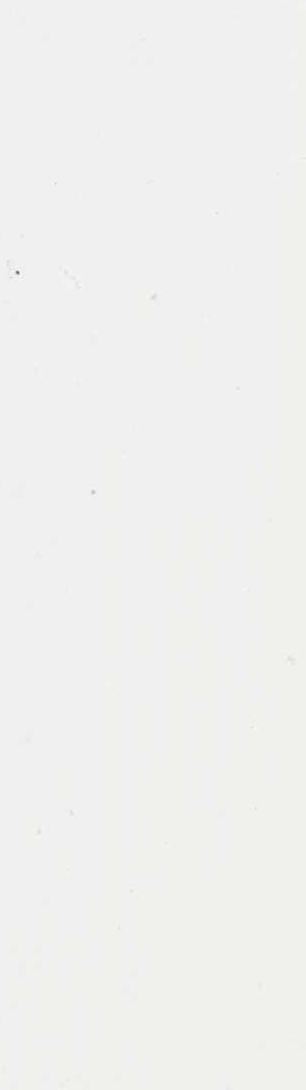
{"staining": {"intensity": "negative", "quantity": "none", "location": "none"}, "tissue": "adipose tissue", "cell_type": "Adipocytes", "image_type": "normal", "snomed": [{"axis": "morphology", "description": "Normal tissue, NOS"}, {"axis": "morphology", "description": "Duct carcinoma"}, {"axis": "topography", "description": "Breast"}, {"axis": "topography", "description": "Adipose tissue"}], "caption": "Adipocytes show no significant protein positivity in benign adipose tissue. (DAB (3,3'-diaminobenzidine) IHC visualized using brightfield microscopy, high magnification).", "gene": "PROM1", "patient": {"sex": "female", "age": 37}}